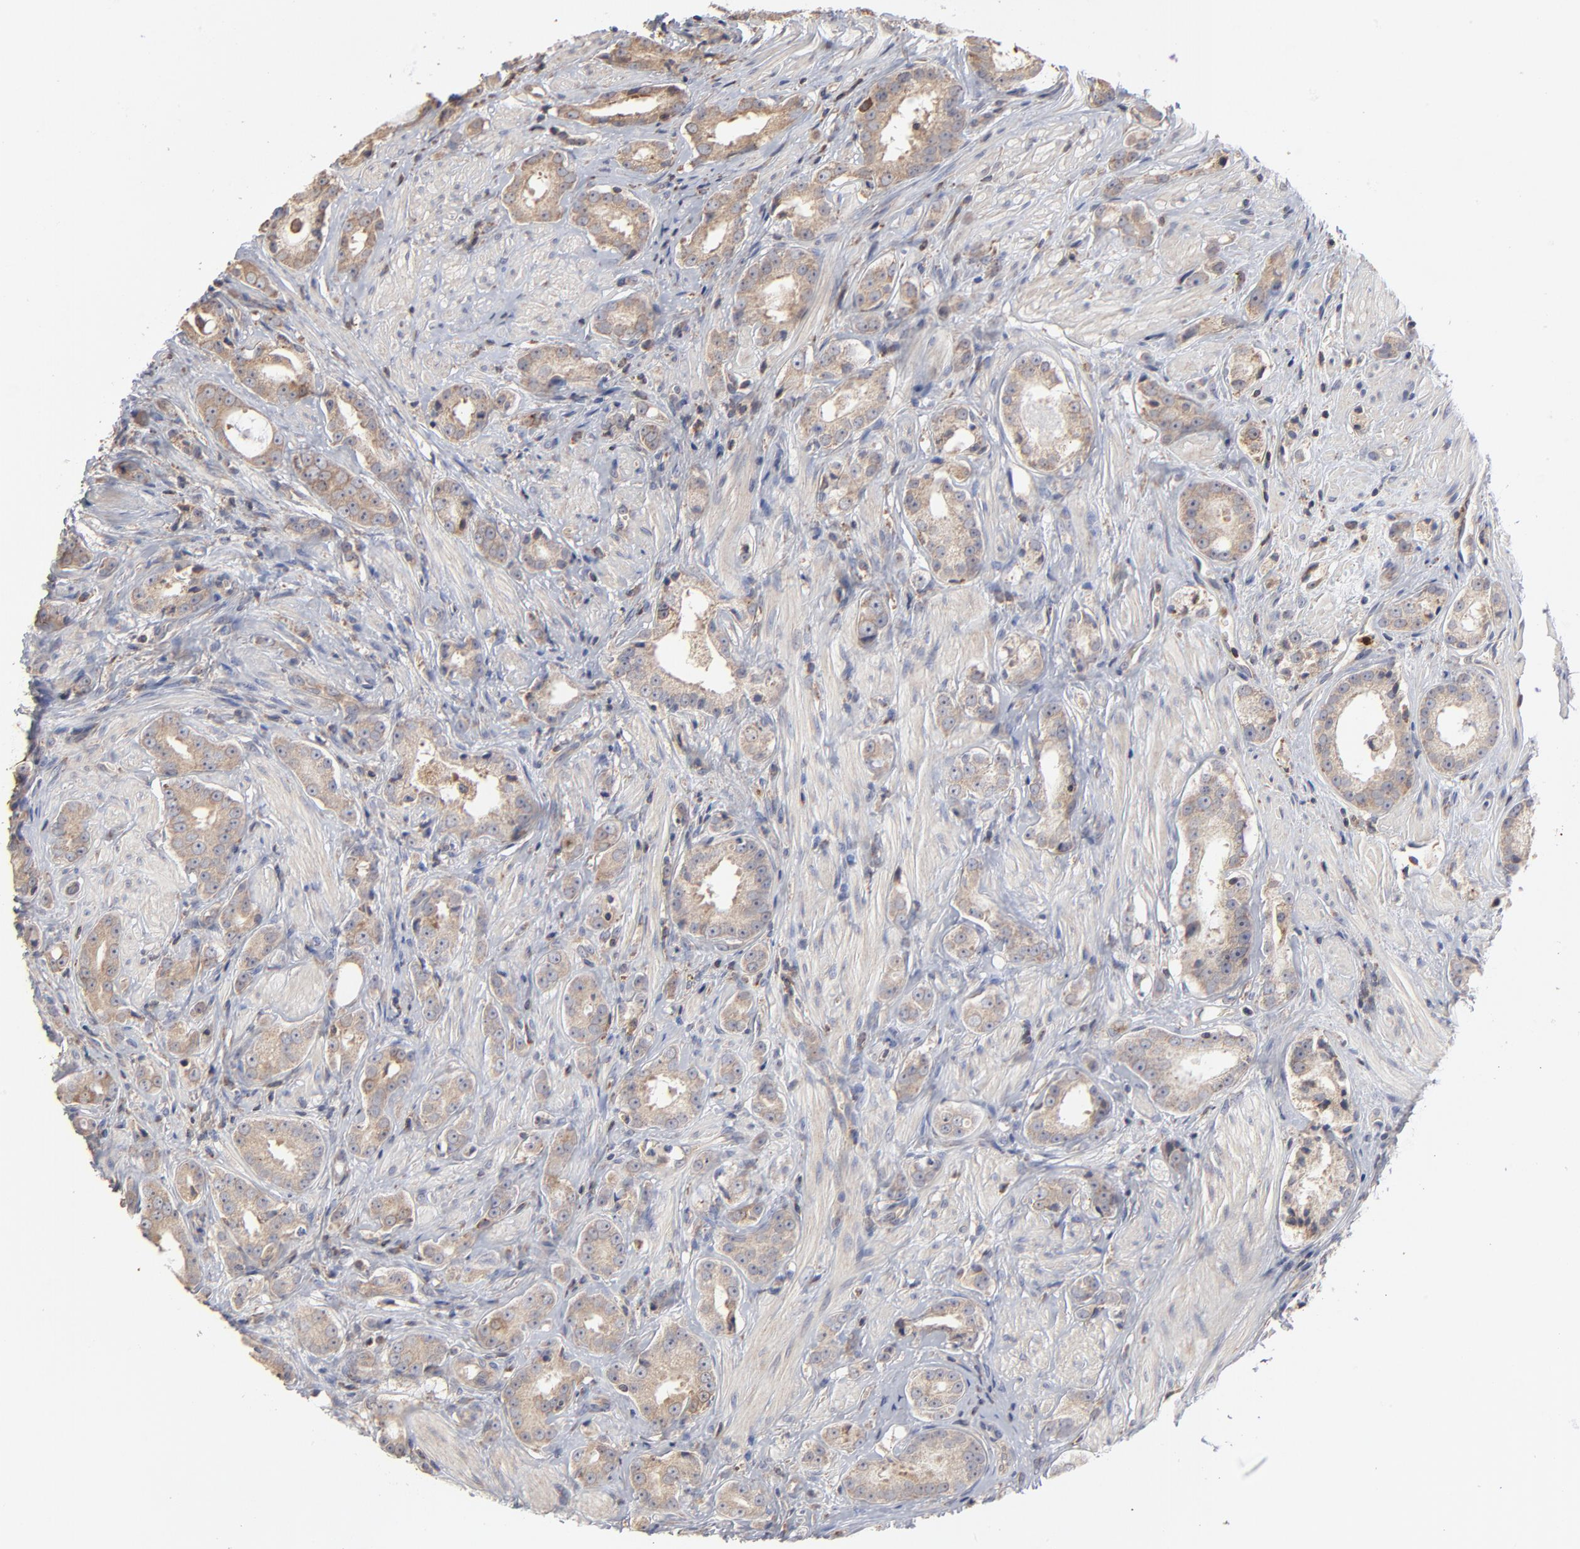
{"staining": {"intensity": "moderate", "quantity": ">75%", "location": "cytoplasmic/membranous"}, "tissue": "prostate cancer", "cell_type": "Tumor cells", "image_type": "cancer", "snomed": [{"axis": "morphology", "description": "Adenocarcinoma, Medium grade"}, {"axis": "topography", "description": "Prostate"}], "caption": "Adenocarcinoma (medium-grade) (prostate) was stained to show a protein in brown. There is medium levels of moderate cytoplasmic/membranous staining in about >75% of tumor cells.", "gene": "RNF213", "patient": {"sex": "male", "age": 53}}